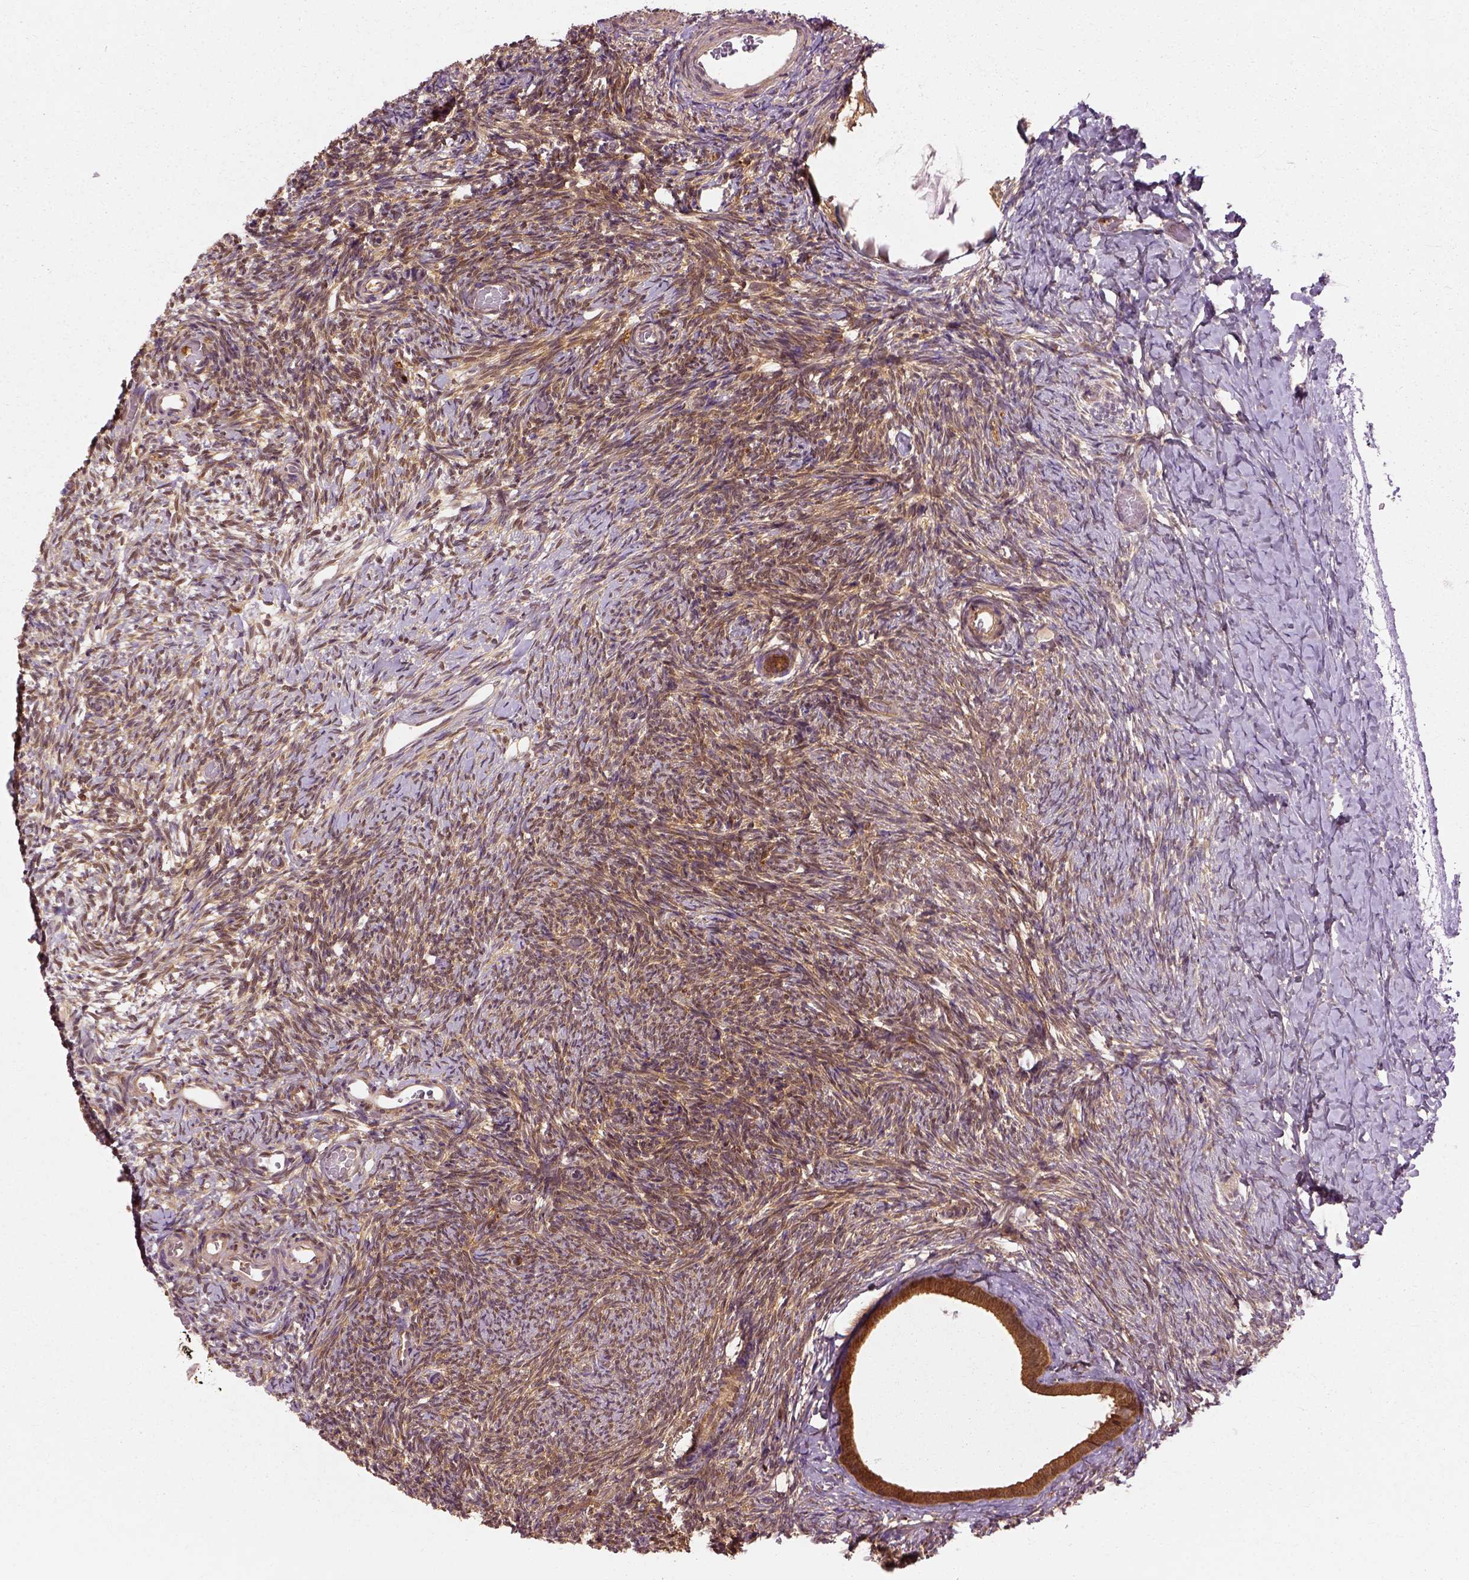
{"staining": {"intensity": "moderate", "quantity": ">75%", "location": "cytoplasmic/membranous"}, "tissue": "ovary", "cell_type": "Follicle cells", "image_type": "normal", "snomed": [{"axis": "morphology", "description": "Normal tissue, NOS"}, {"axis": "topography", "description": "Ovary"}], "caption": "Benign ovary reveals moderate cytoplasmic/membranous positivity in about >75% of follicle cells, visualized by immunohistochemistry.", "gene": "GPI", "patient": {"sex": "female", "age": 39}}